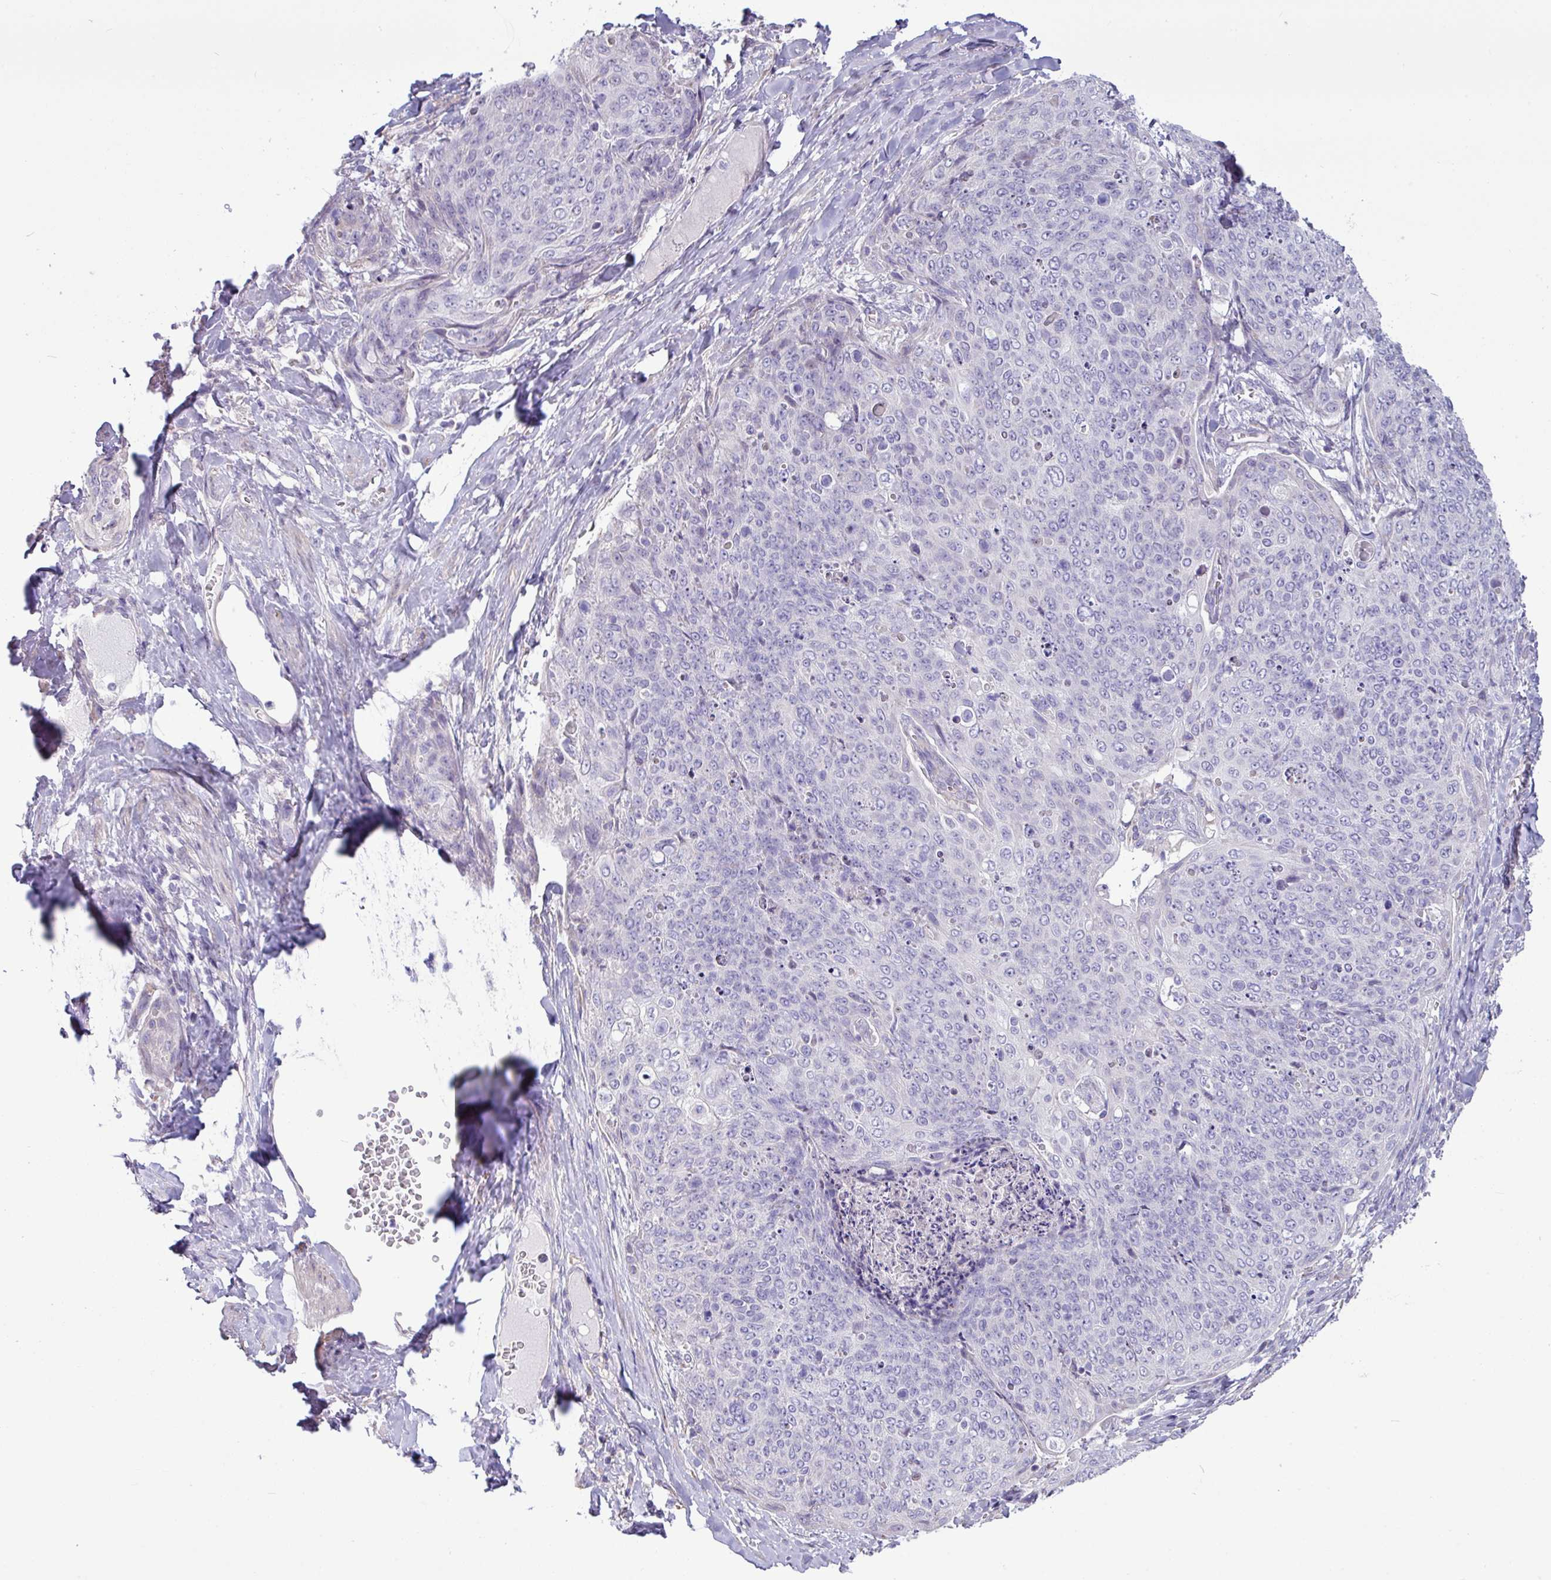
{"staining": {"intensity": "negative", "quantity": "none", "location": "none"}, "tissue": "skin cancer", "cell_type": "Tumor cells", "image_type": "cancer", "snomed": [{"axis": "morphology", "description": "Squamous cell carcinoma, NOS"}, {"axis": "topography", "description": "Skin"}, {"axis": "topography", "description": "Vulva"}], "caption": "Human skin squamous cell carcinoma stained for a protein using immunohistochemistry (IHC) shows no positivity in tumor cells.", "gene": "IRGC", "patient": {"sex": "female", "age": 85}}